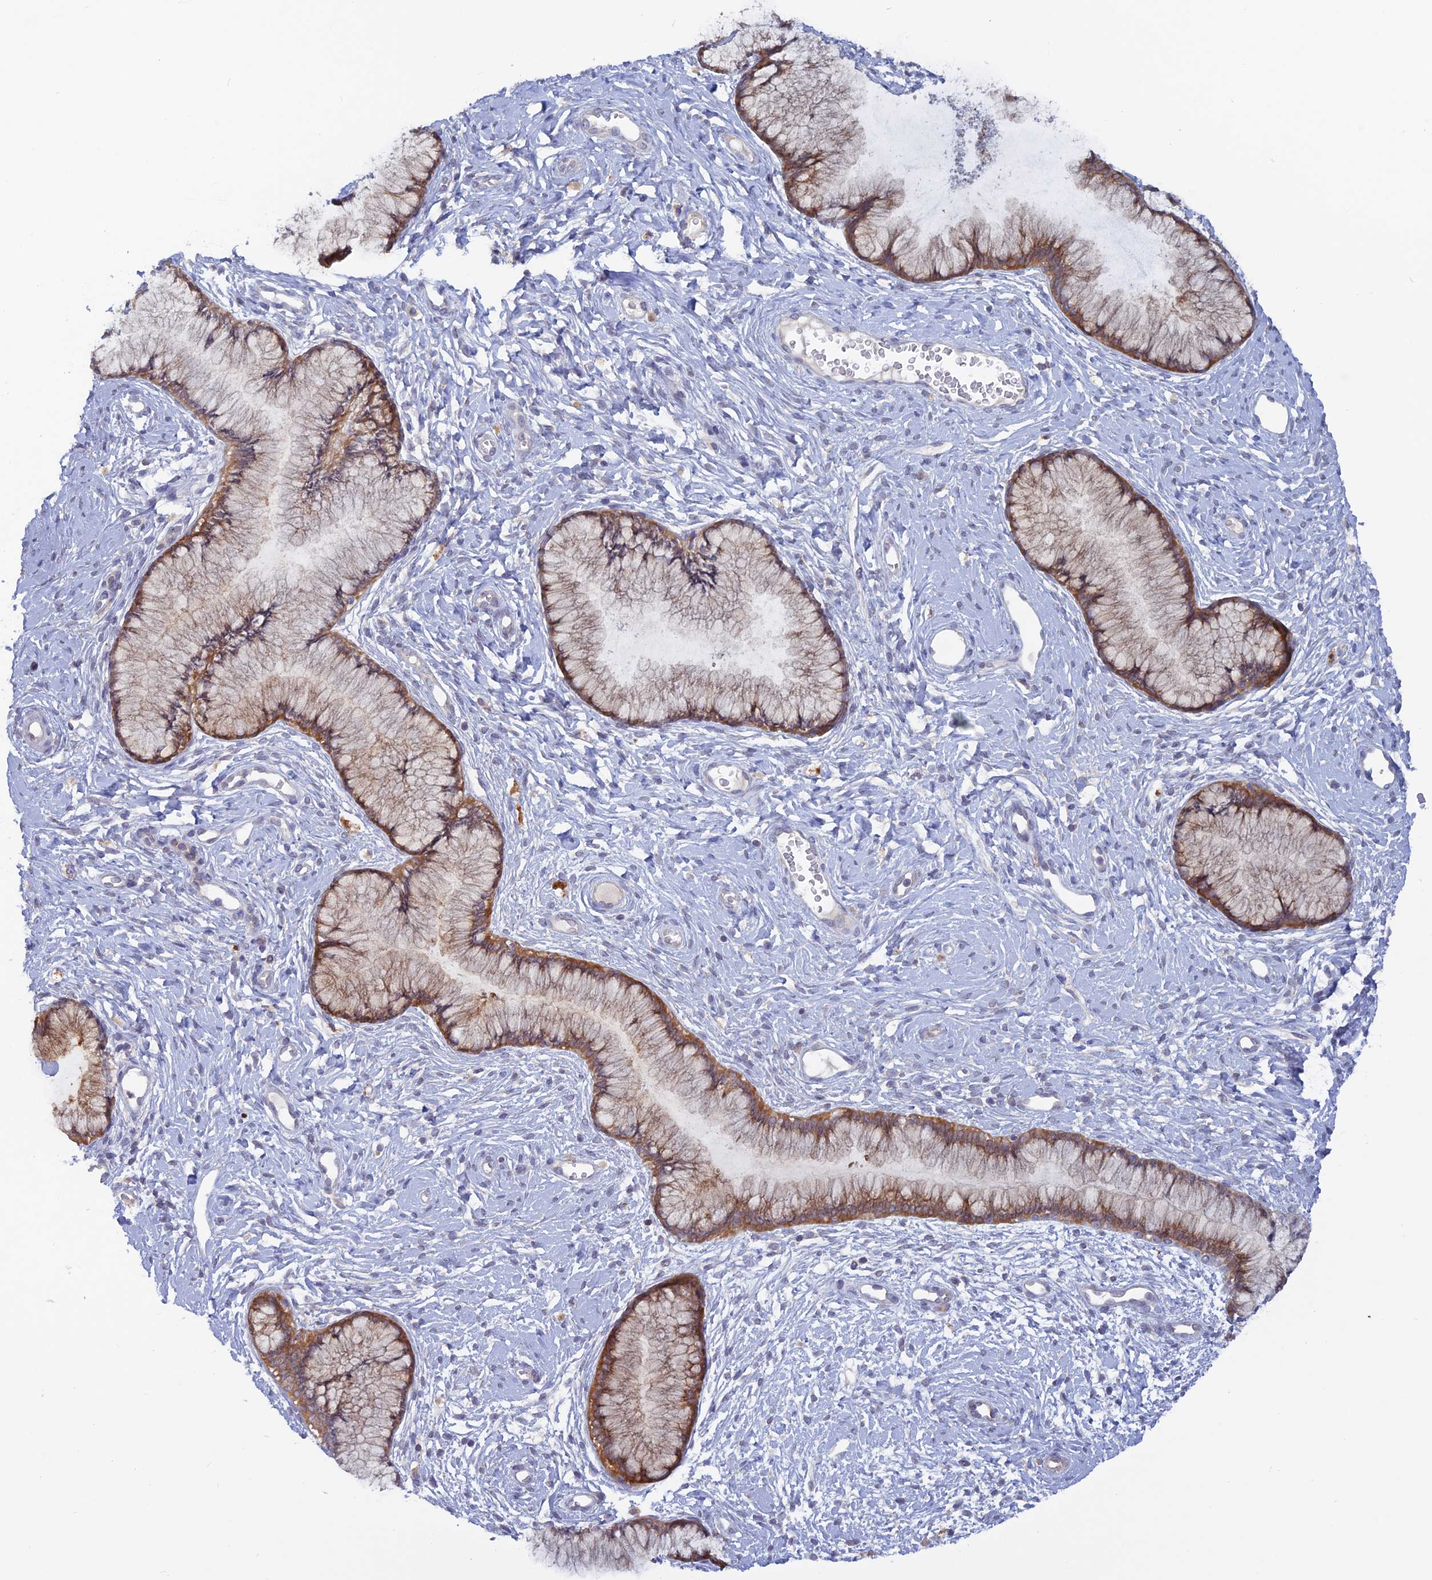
{"staining": {"intensity": "moderate", "quantity": "25%-75%", "location": "cytoplasmic/membranous"}, "tissue": "cervix", "cell_type": "Glandular cells", "image_type": "normal", "snomed": [{"axis": "morphology", "description": "Normal tissue, NOS"}, {"axis": "topography", "description": "Cervix"}], "caption": "Benign cervix demonstrates moderate cytoplasmic/membranous expression in about 25%-75% of glandular cells, visualized by immunohistochemistry.", "gene": "WDR46", "patient": {"sex": "female", "age": 42}}